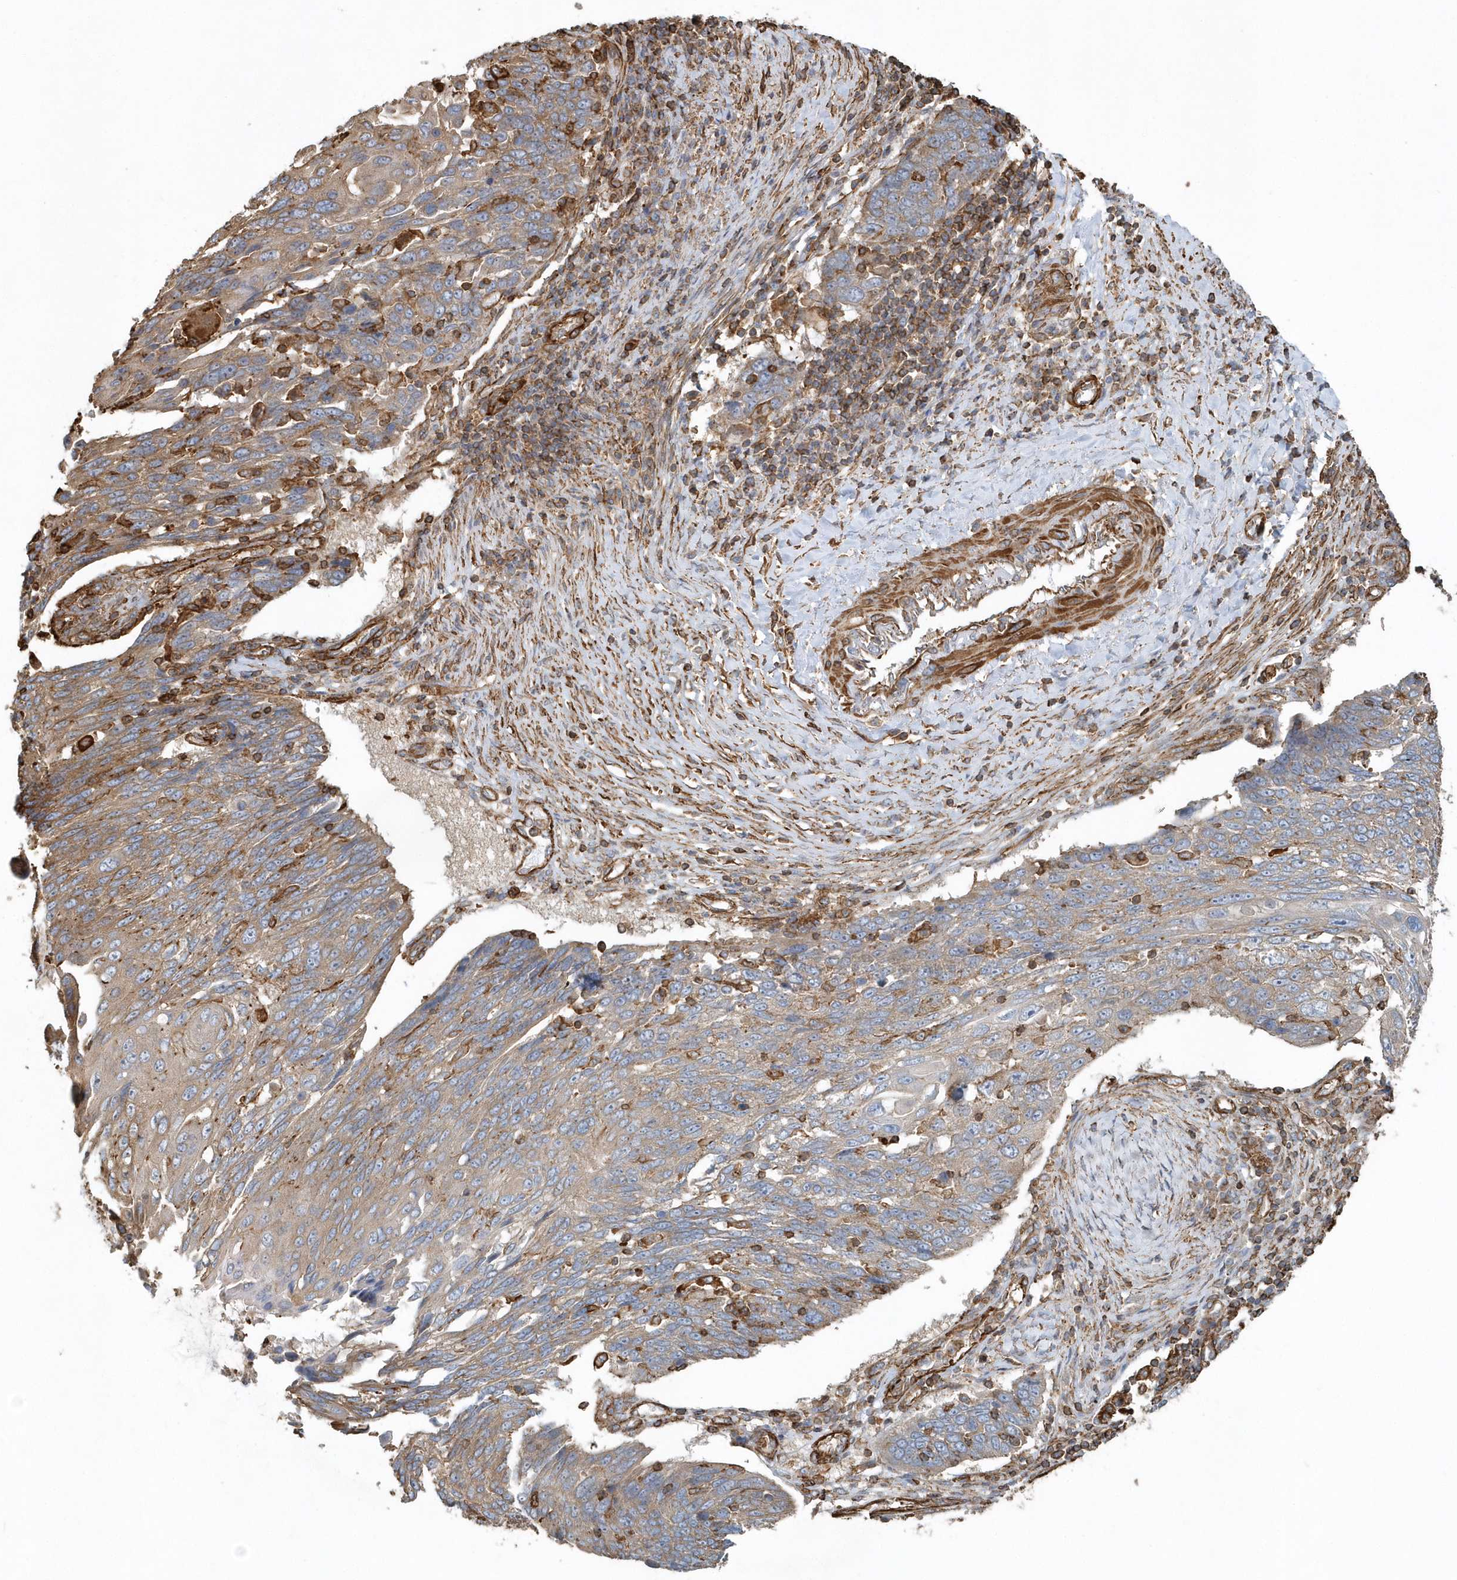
{"staining": {"intensity": "moderate", "quantity": "25%-75%", "location": "cytoplasmic/membranous"}, "tissue": "lung cancer", "cell_type": "Tumor cells", "image_type": "cancer", "snomed": [{"axis": "morphology", "description": "Squamous cell carcinoma, NOS"}, {"axis": "topography", "description": "Lung"}], "caption": "Immunohistochemical staining of human lung cancer reveals moderate cytoplasmic/membranous protein positivity in about 25%-75% of tumor cells. The staining was performed using DAB (3,3'-diaminobenzidine), with brown indicating positive protein expression. Nuclei are stained blue with hematoxylin.", "gene": "MMUT", "patient": {"sex": "male", "age": 66}}